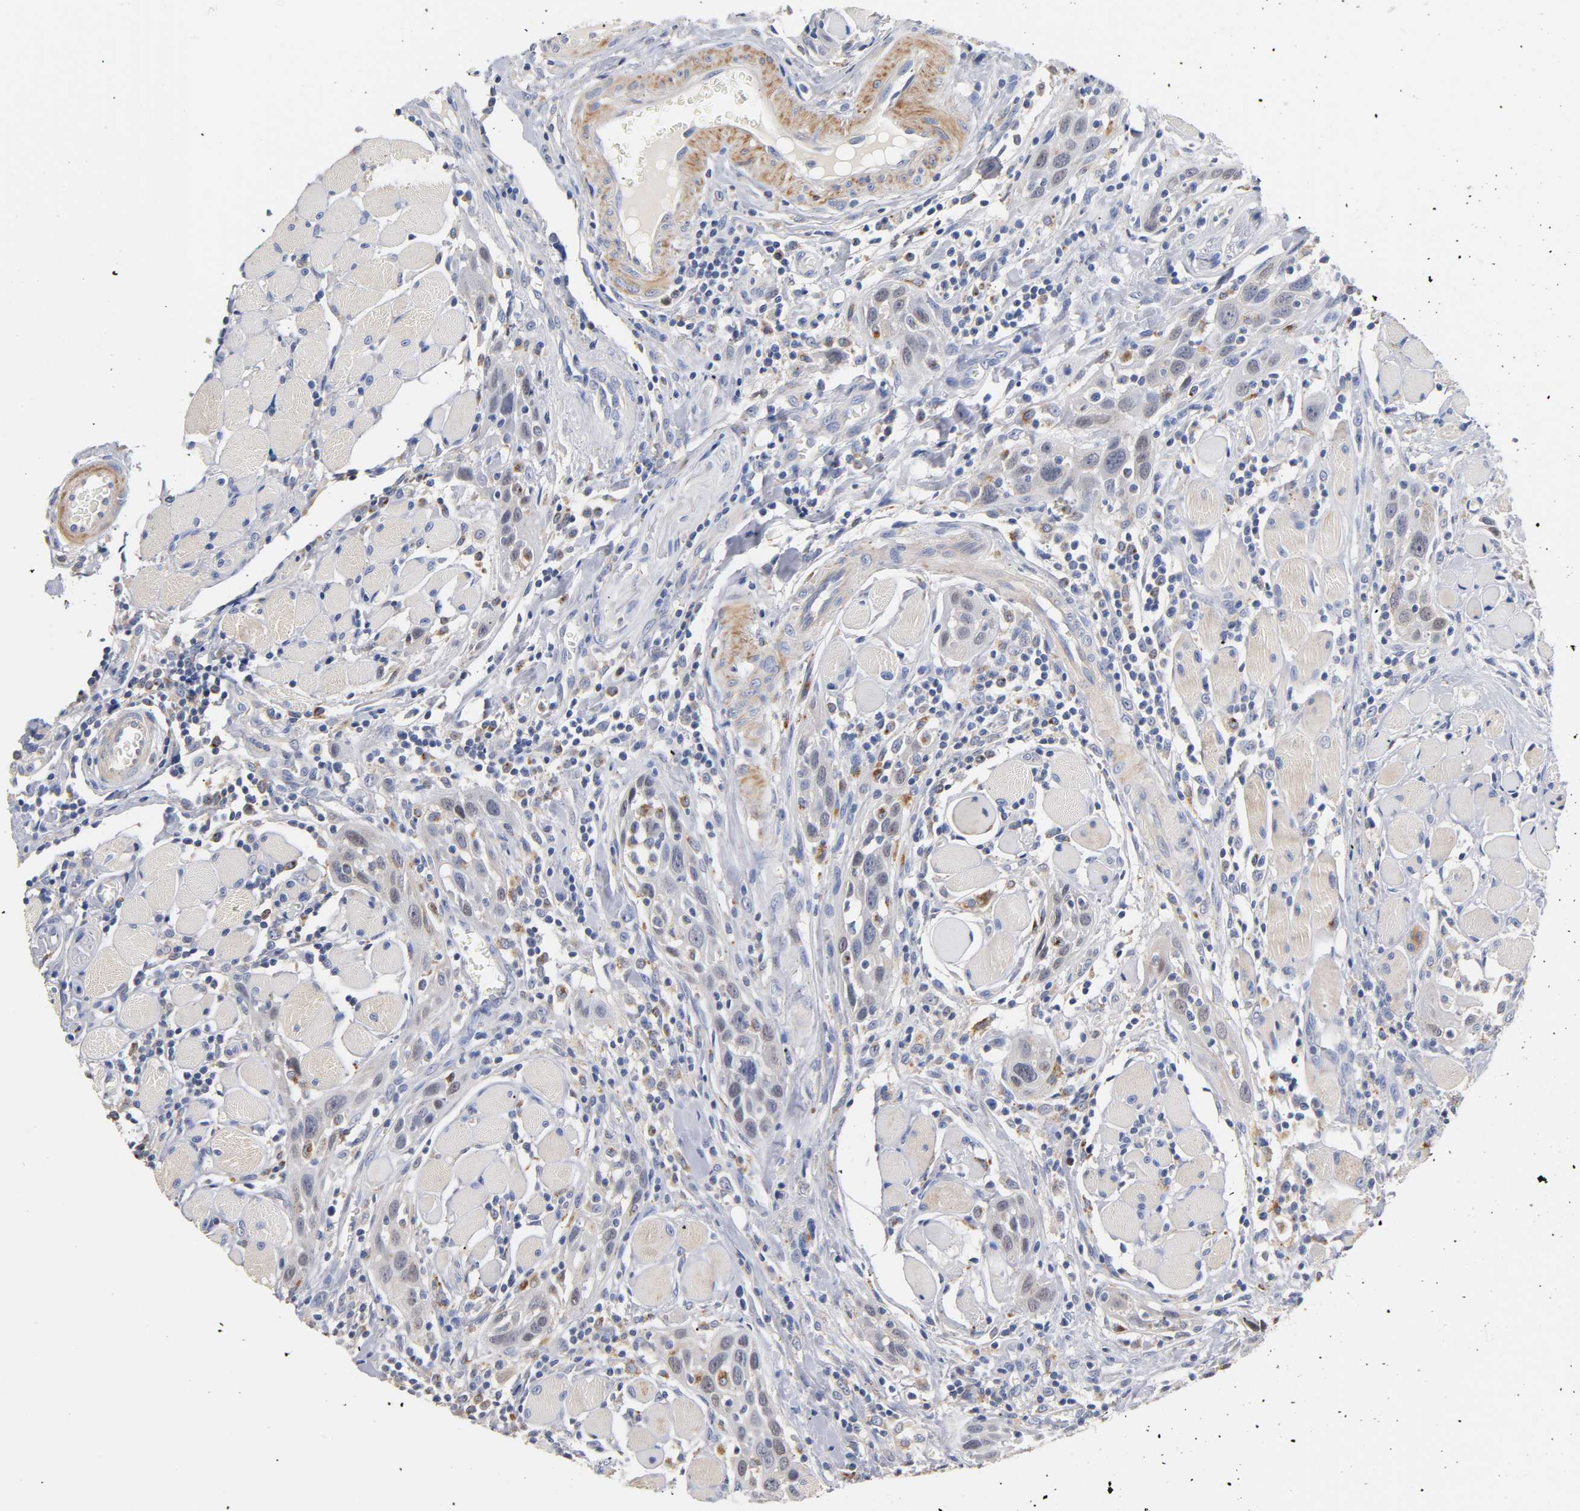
{"staining": {"intensity": "weak", "quantity": "25%-75%", "location": "cytoplasmic/membranous"}, "tissue": "head and neck cancer", "cell_type": "Tumor cells", "image_type": "cancer", "snomed": [{"axis": "morphology", "description": "Squamous cell carcinoma, NOS"}, {"axis": "topography", "description": "Oral tissue"}, {"axis": "topography", "description": "Head-Neck"}], "caption": "Immunohistochemistry (IHC) image of head and neck cancer stained for a protein (brown), which shows low levels of weak cytoplasmic/membranous positivity in approximately 25%-75% of tumor cells.", "gene": "SEMA5A", "patient": {"sex": "female", "age": 50}}